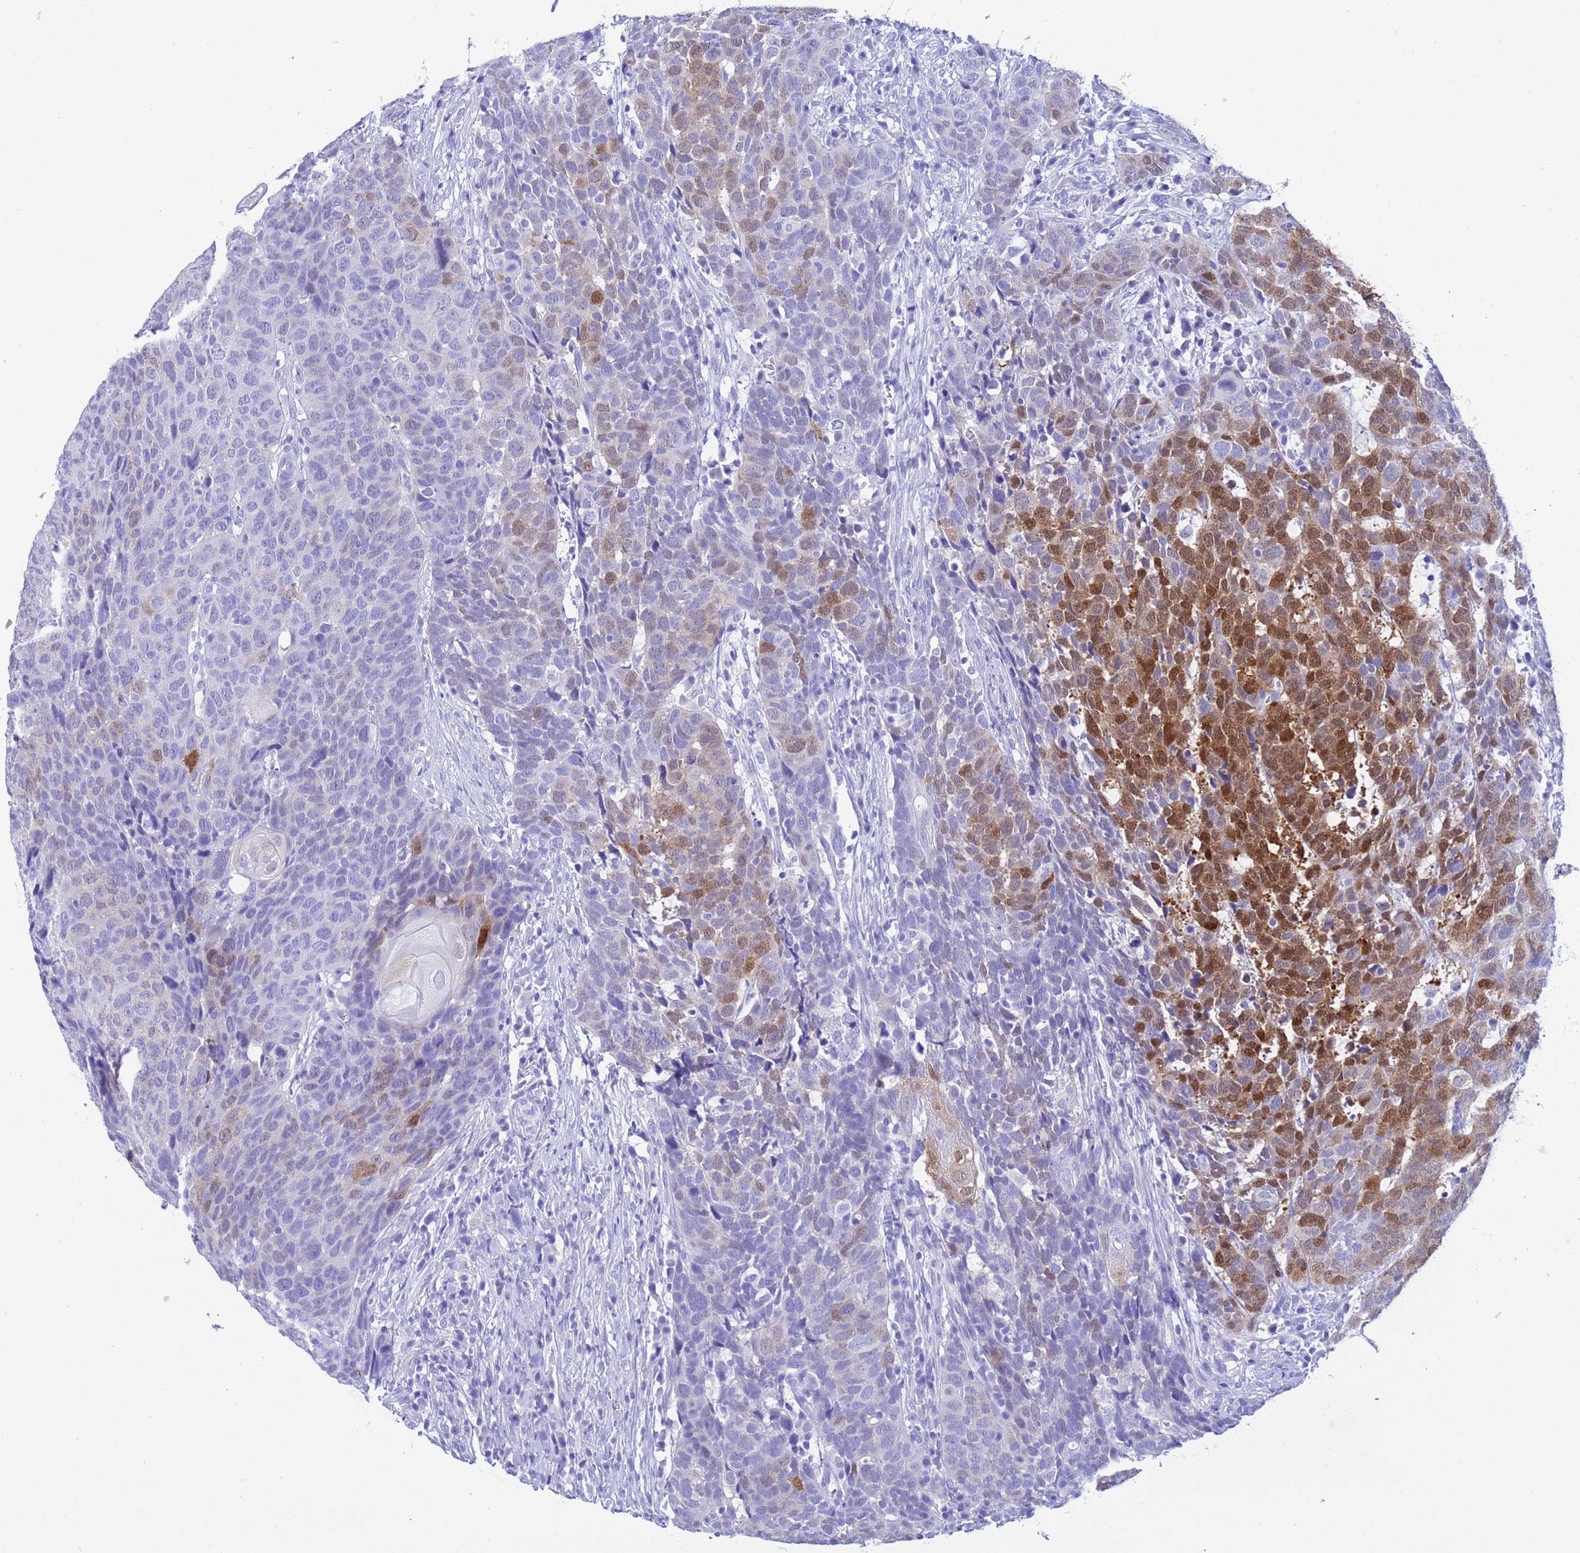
{"staining": {"intensity": "moderate", "quantity": "<25%", "location": "cytoplasmic/membranous,nuclear"}, "tissue": "head and neck cancer", "cell_type": "Tumor cells", "image_type": "cancer", "snomed": [{"axis": "morphology", "description": "Squamous cell carcinoma, NOS"}, {"axis": "topography", "description": "Head-Neck"}], "caption": "Head and neck squamous cell carcinoma tissue demonstrates moderate cytoplasmic/membranous and nuclear positivity in about <25% of tumor cells (DAB = brown stain, brightfield microscopy at high magnification).", "gene": "AKR1C2", "patient": {"sex": "male", "age": 66}}